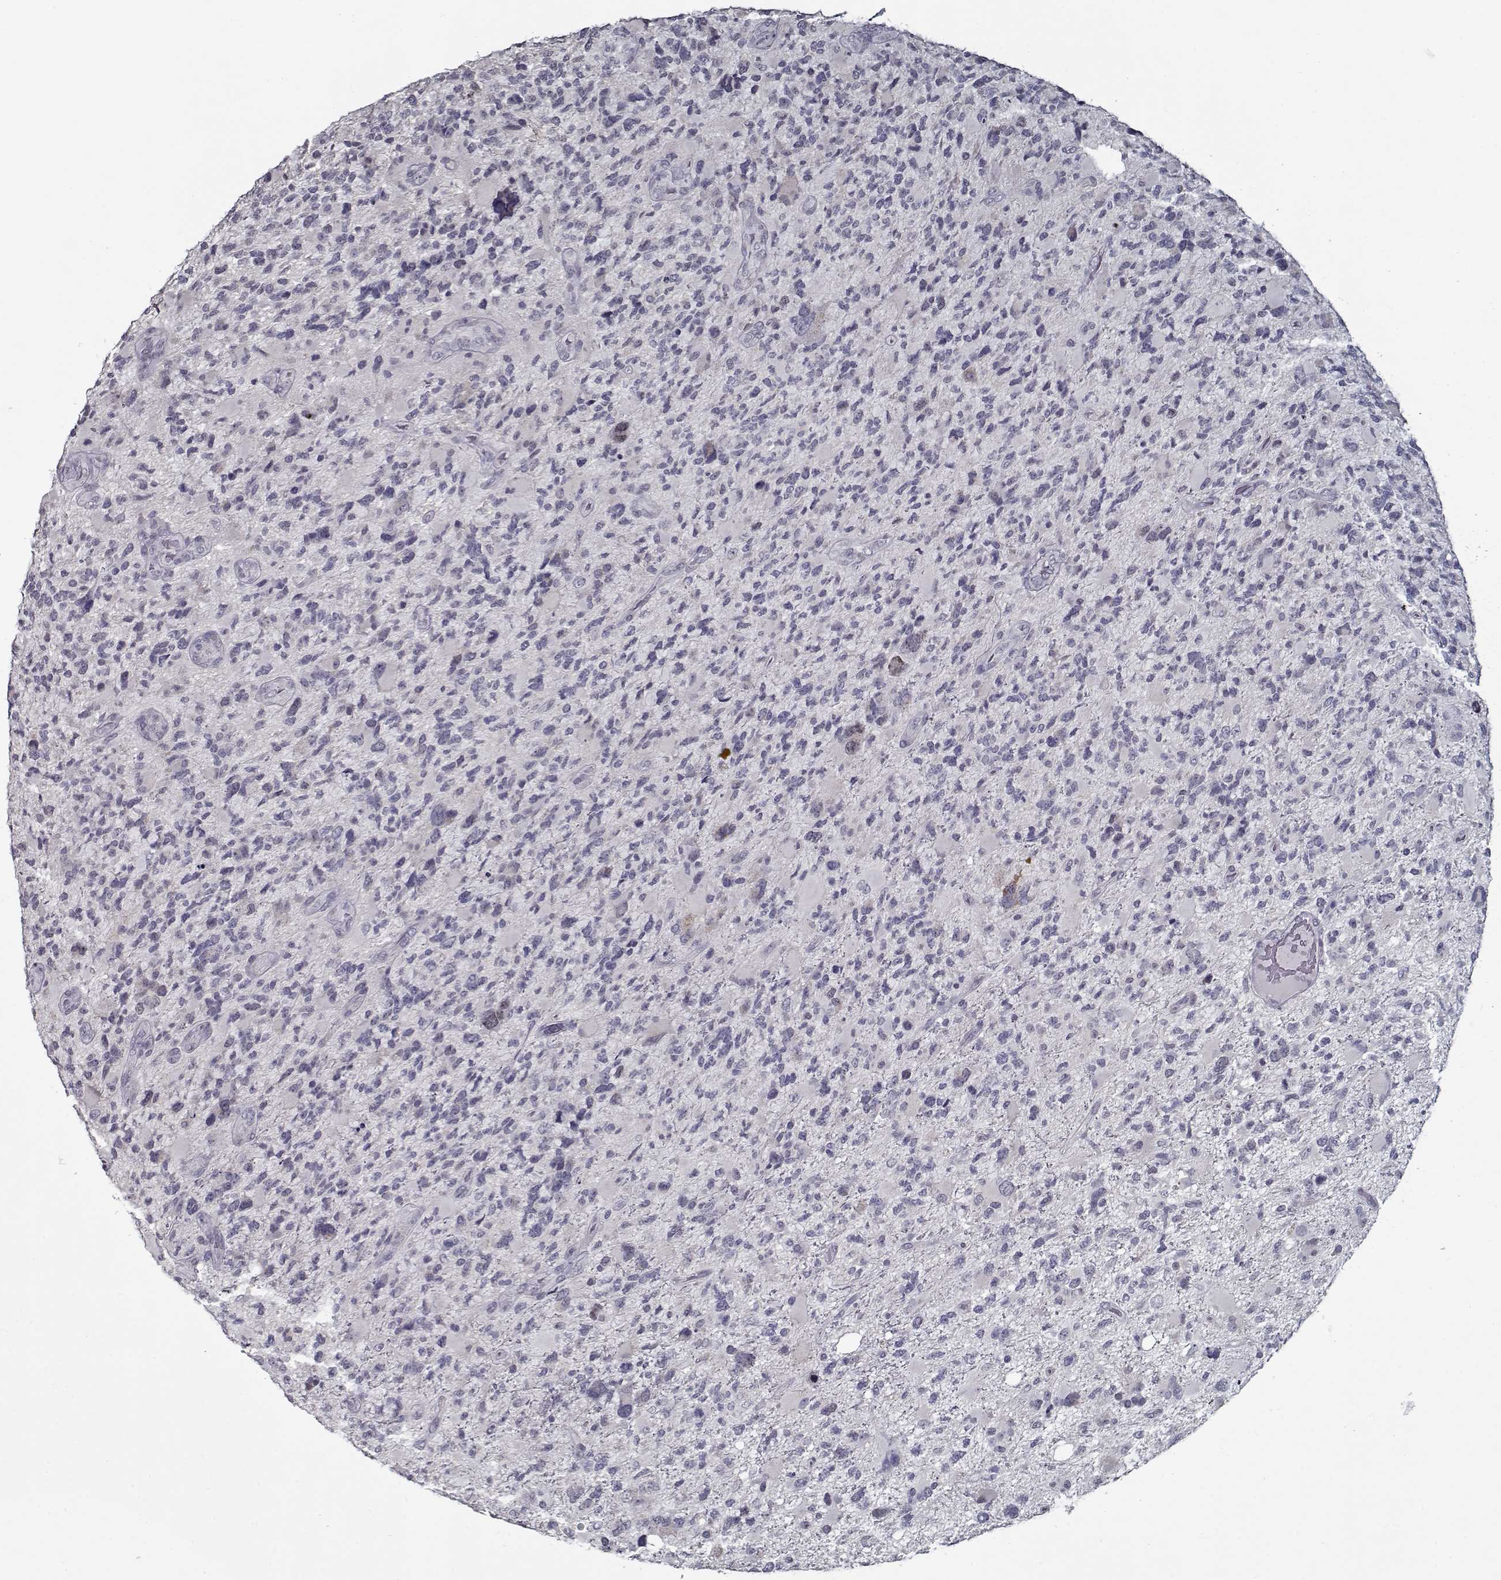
{"staining": {"intensity": "negative", "quantity": "none", "location": "none"}, "tissue": "glioma", "cell_type": "Tumor cells", "image_type": "cancer", "snomed": [{"axis": "morphology", "description": "Glioma, malignant, High grade"}, {"axis": "topography", "description": "Brain"}], "caption": "There is no significant expression in tumor cells of glioma.", "gene": "SEC16B", "patient": {"sex": "female", "age": 71}}